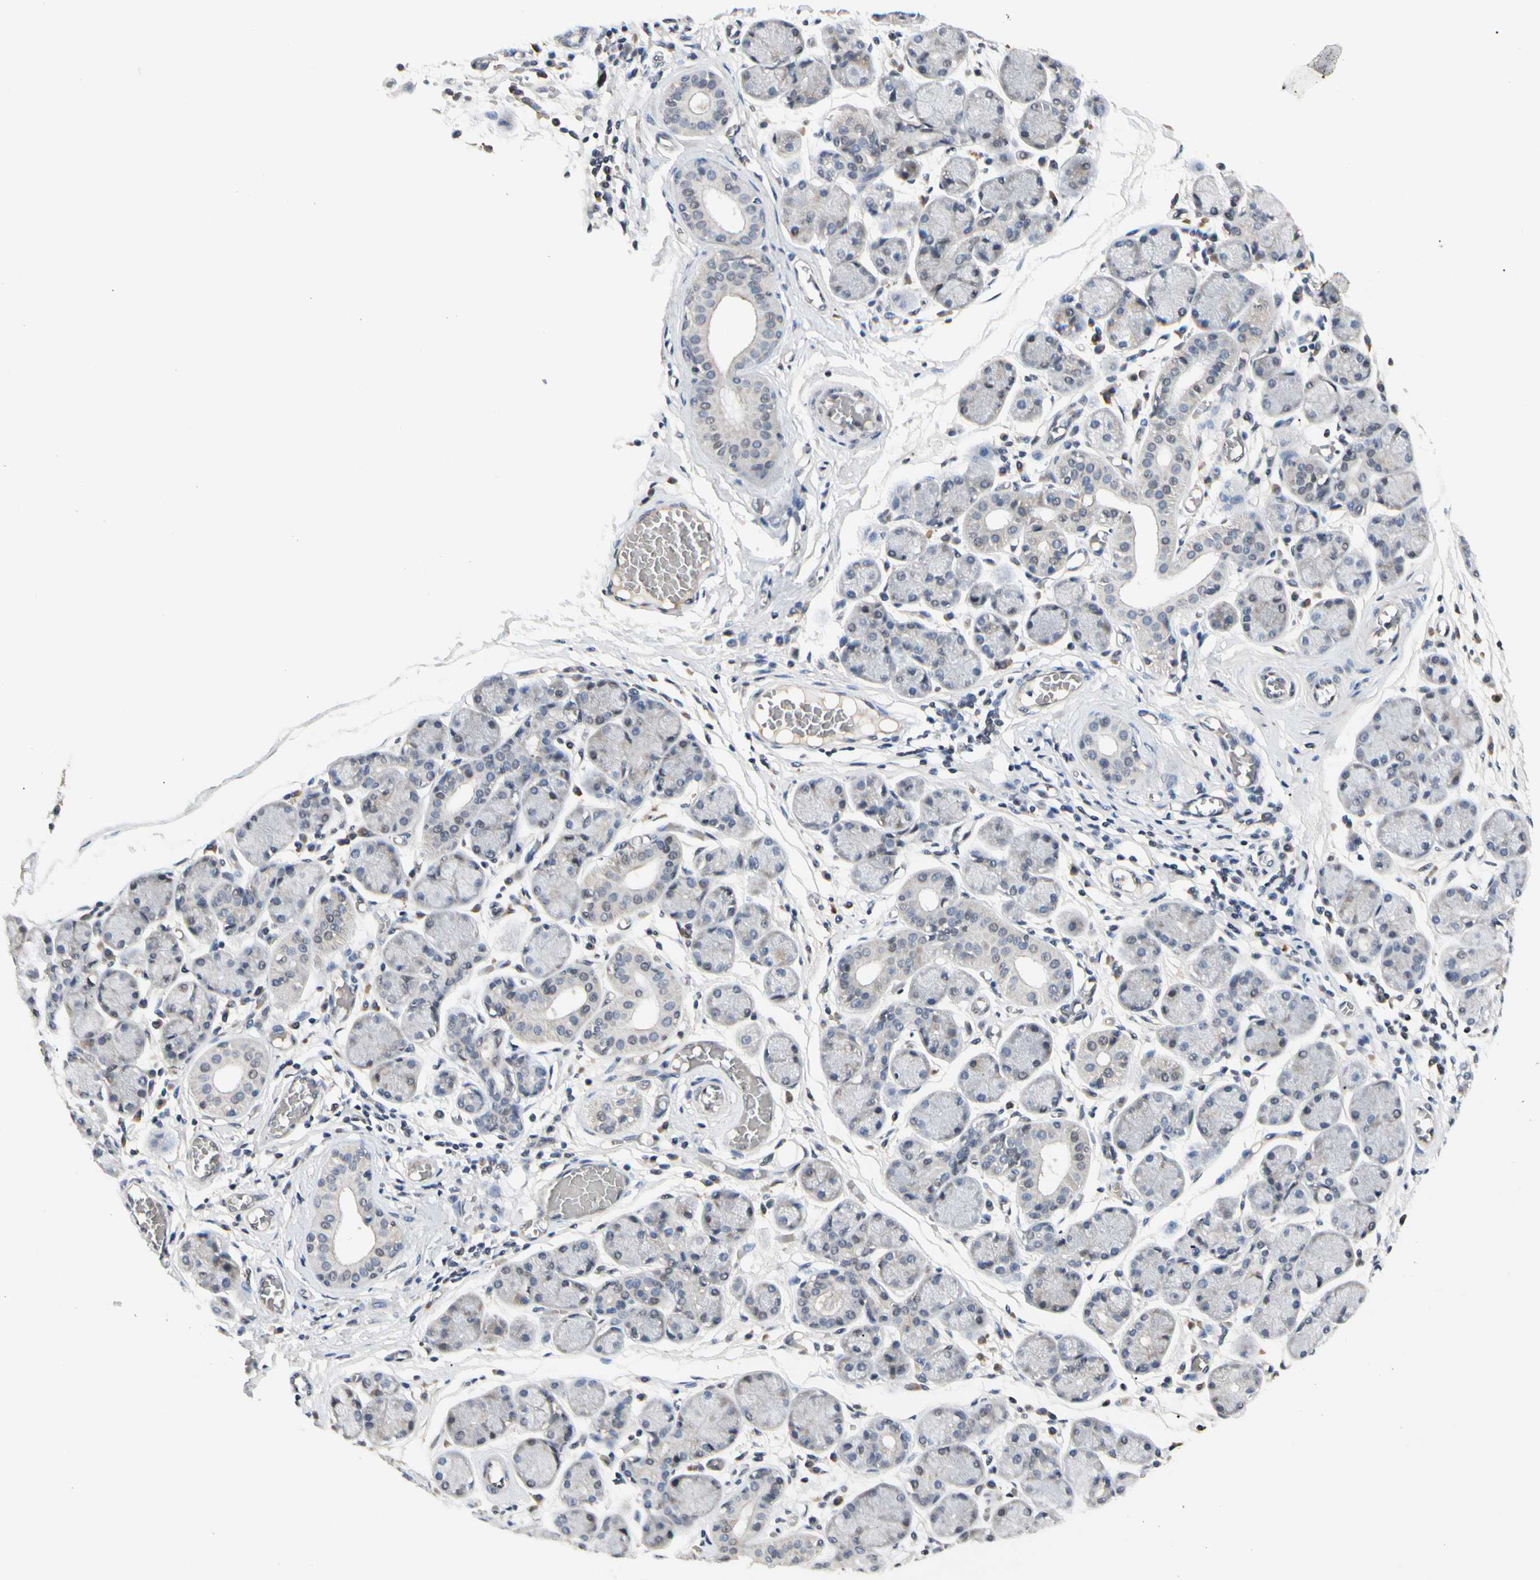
{"staining": {"intensity": "negative", "quantity": "none", "location": "none"}, "tissue": "salivary gland", "cell_type": "Glandular cells", "image_type": "normal", "snomed": [{"axis": "morphology", "description": "Normal tissue, NOS"}, {"axis": "topography", "description": "Salivary gland"}], "caption": "The immunohistochemistry micrograph has no significant staining in glandular cells of salivary gland.", "gene": "GREM1", "patient": {"sex": "female", "age": 24}}